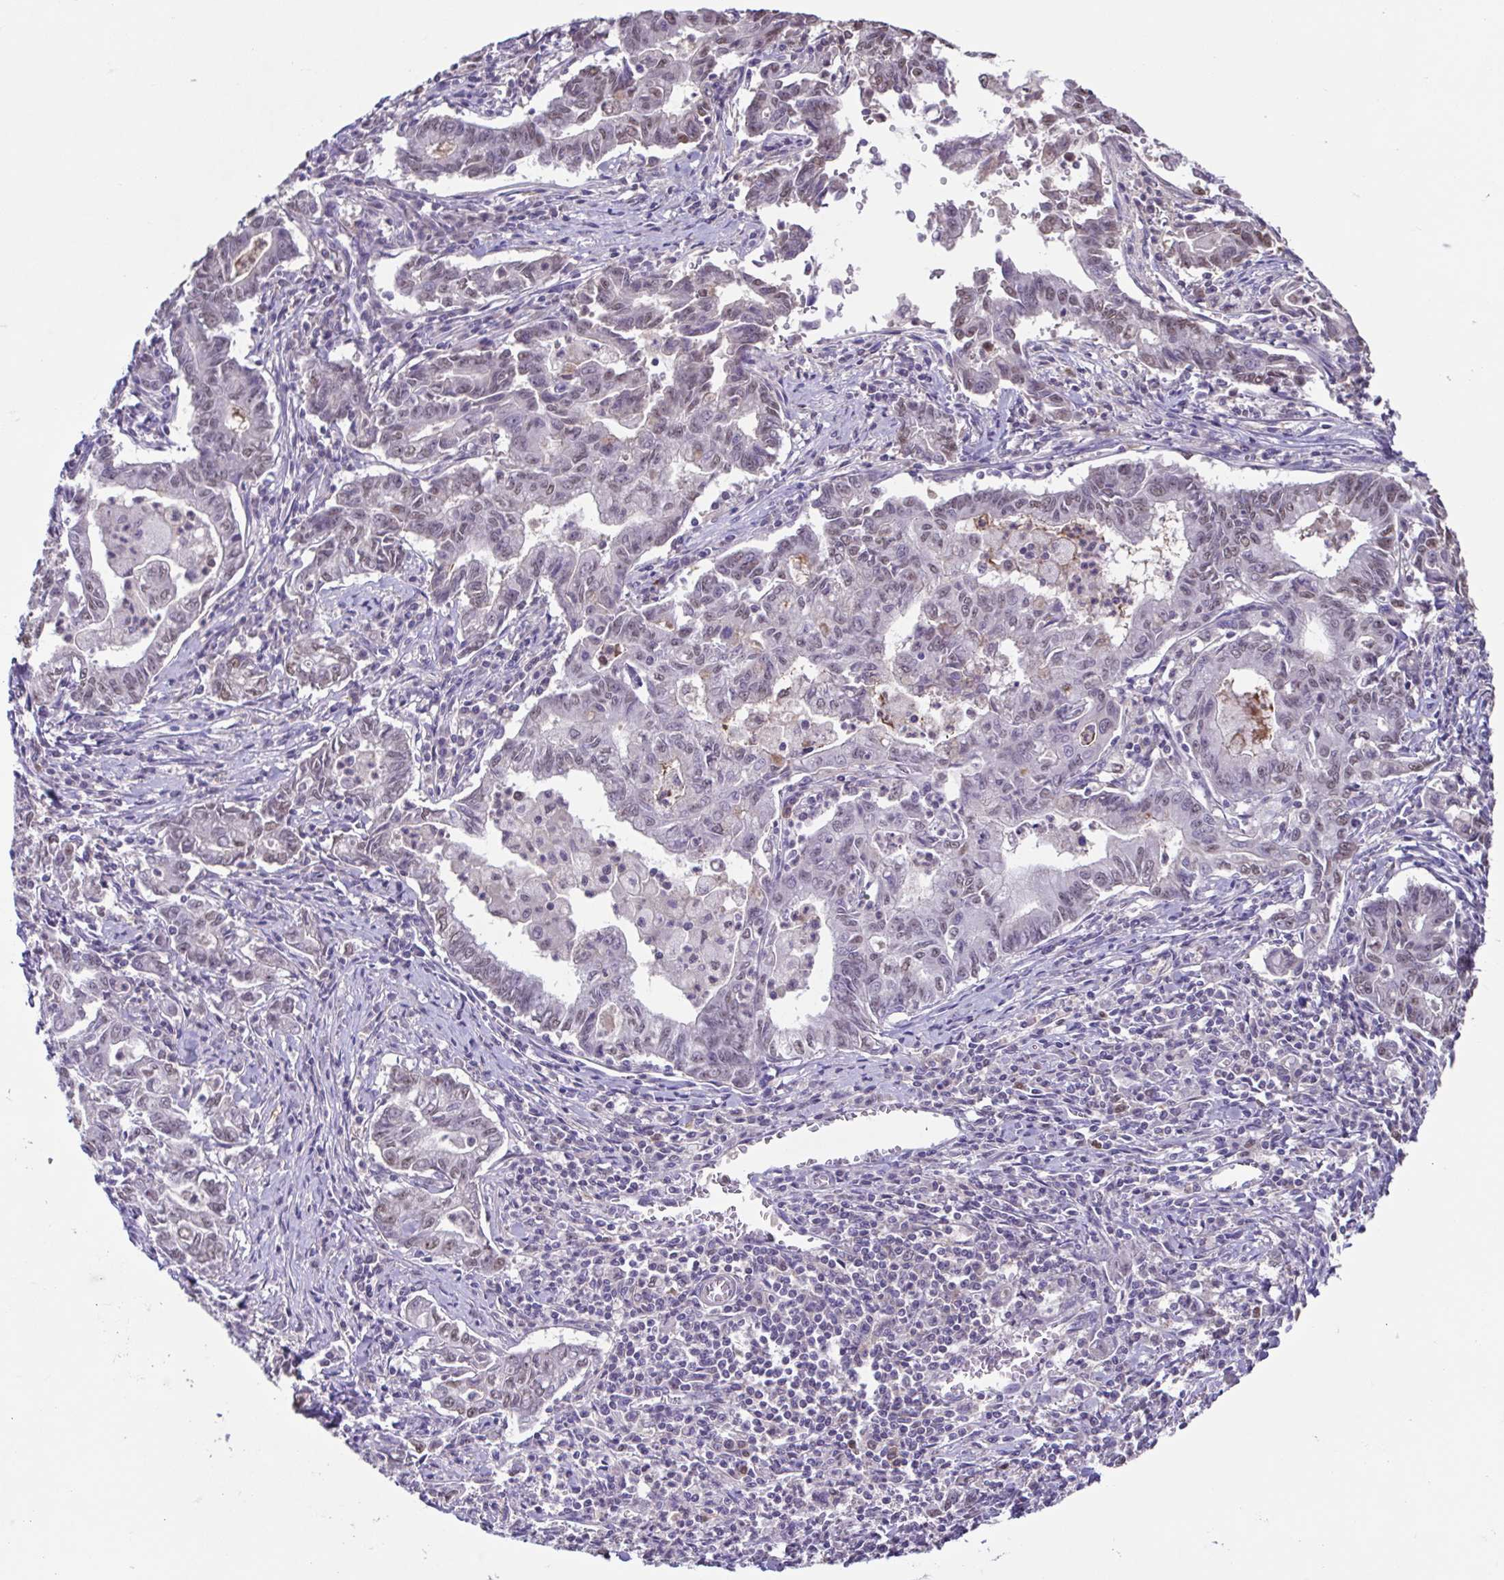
{"staining": {"intensity": "weak", "quantity": "<25%", "location": "nuclear"}, "tissue": "stomach cancer", "cell_type": "Tumor cells", "image_type": "cancer", "snomed": [{"axis": "morphology", "description": "Adenocarcinoma, NOS"}, {"axis": "topography", "description": "Stomach, upper"}], "caption": "Immunohistochemical staining of human stomach cancer reveals no significant expression in tumor cells.", "gene": "ACTRT3", "patient": {"sex": "female", "age": 79}}